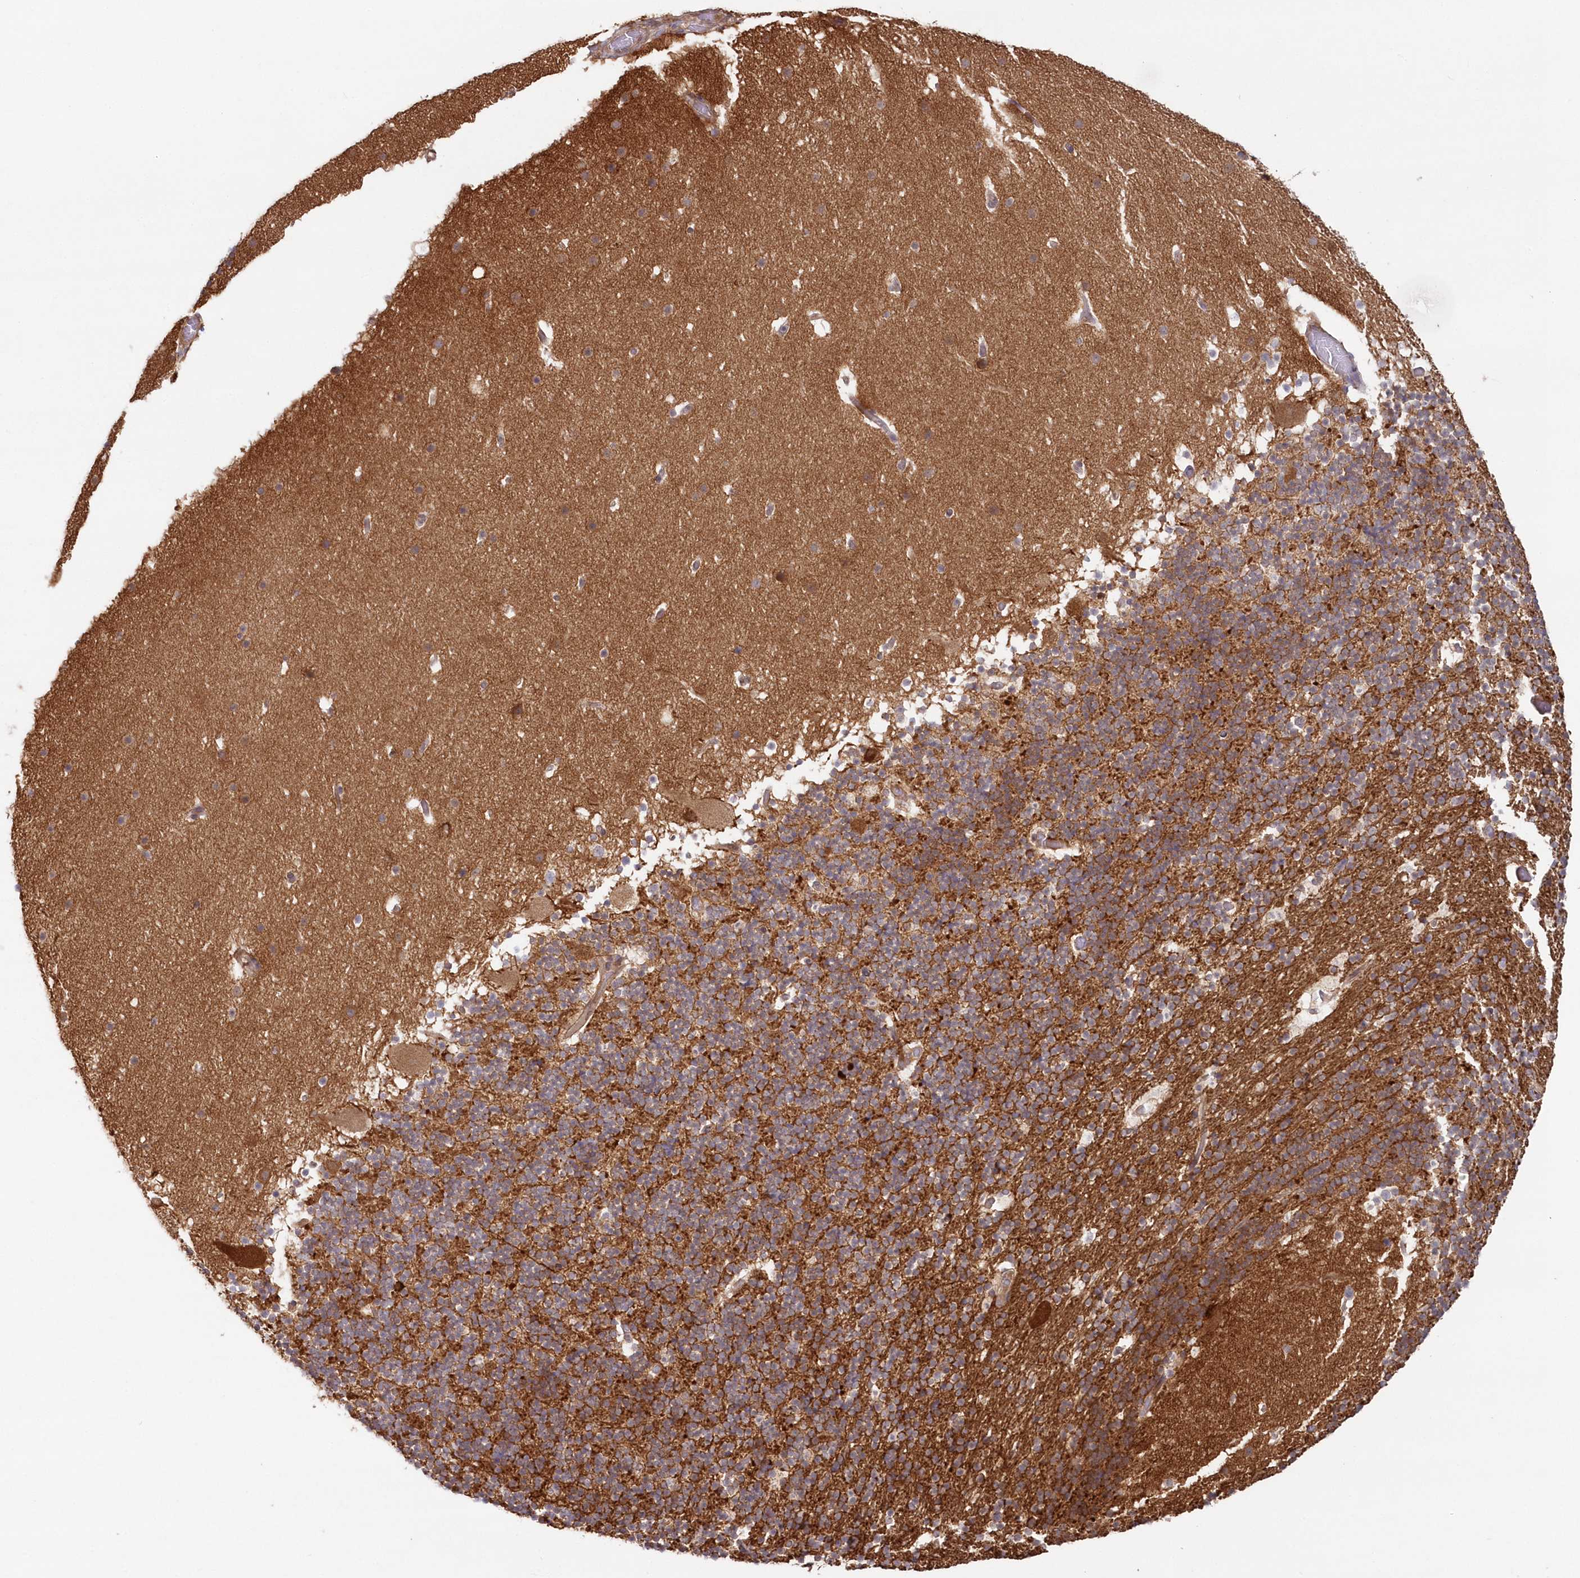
{"staining": {"intensity": "moderate", "quantity": "25%-75%", "location": "cytoplasmic/membranous"}, "tissue": "cerebellum", "cell_type": "Cells in granular layer", "image_type": "normal", "snomed": [{"axis": "morphology", "description": "Normal tissue, NOS"}, {"axis": "topography", "description": "Cerebellum"}], "caption": "Immunohistochemistry (IHC) (DAB (3,3'-diaminobenzidine)) staining of normal human cerebellum exhibits moderate cytoplasmic/membranous protein staining in about 25%-75% of cells in granular layer.", "gene": "GBE1", "patient": {"sex": "male", "age": 57}}